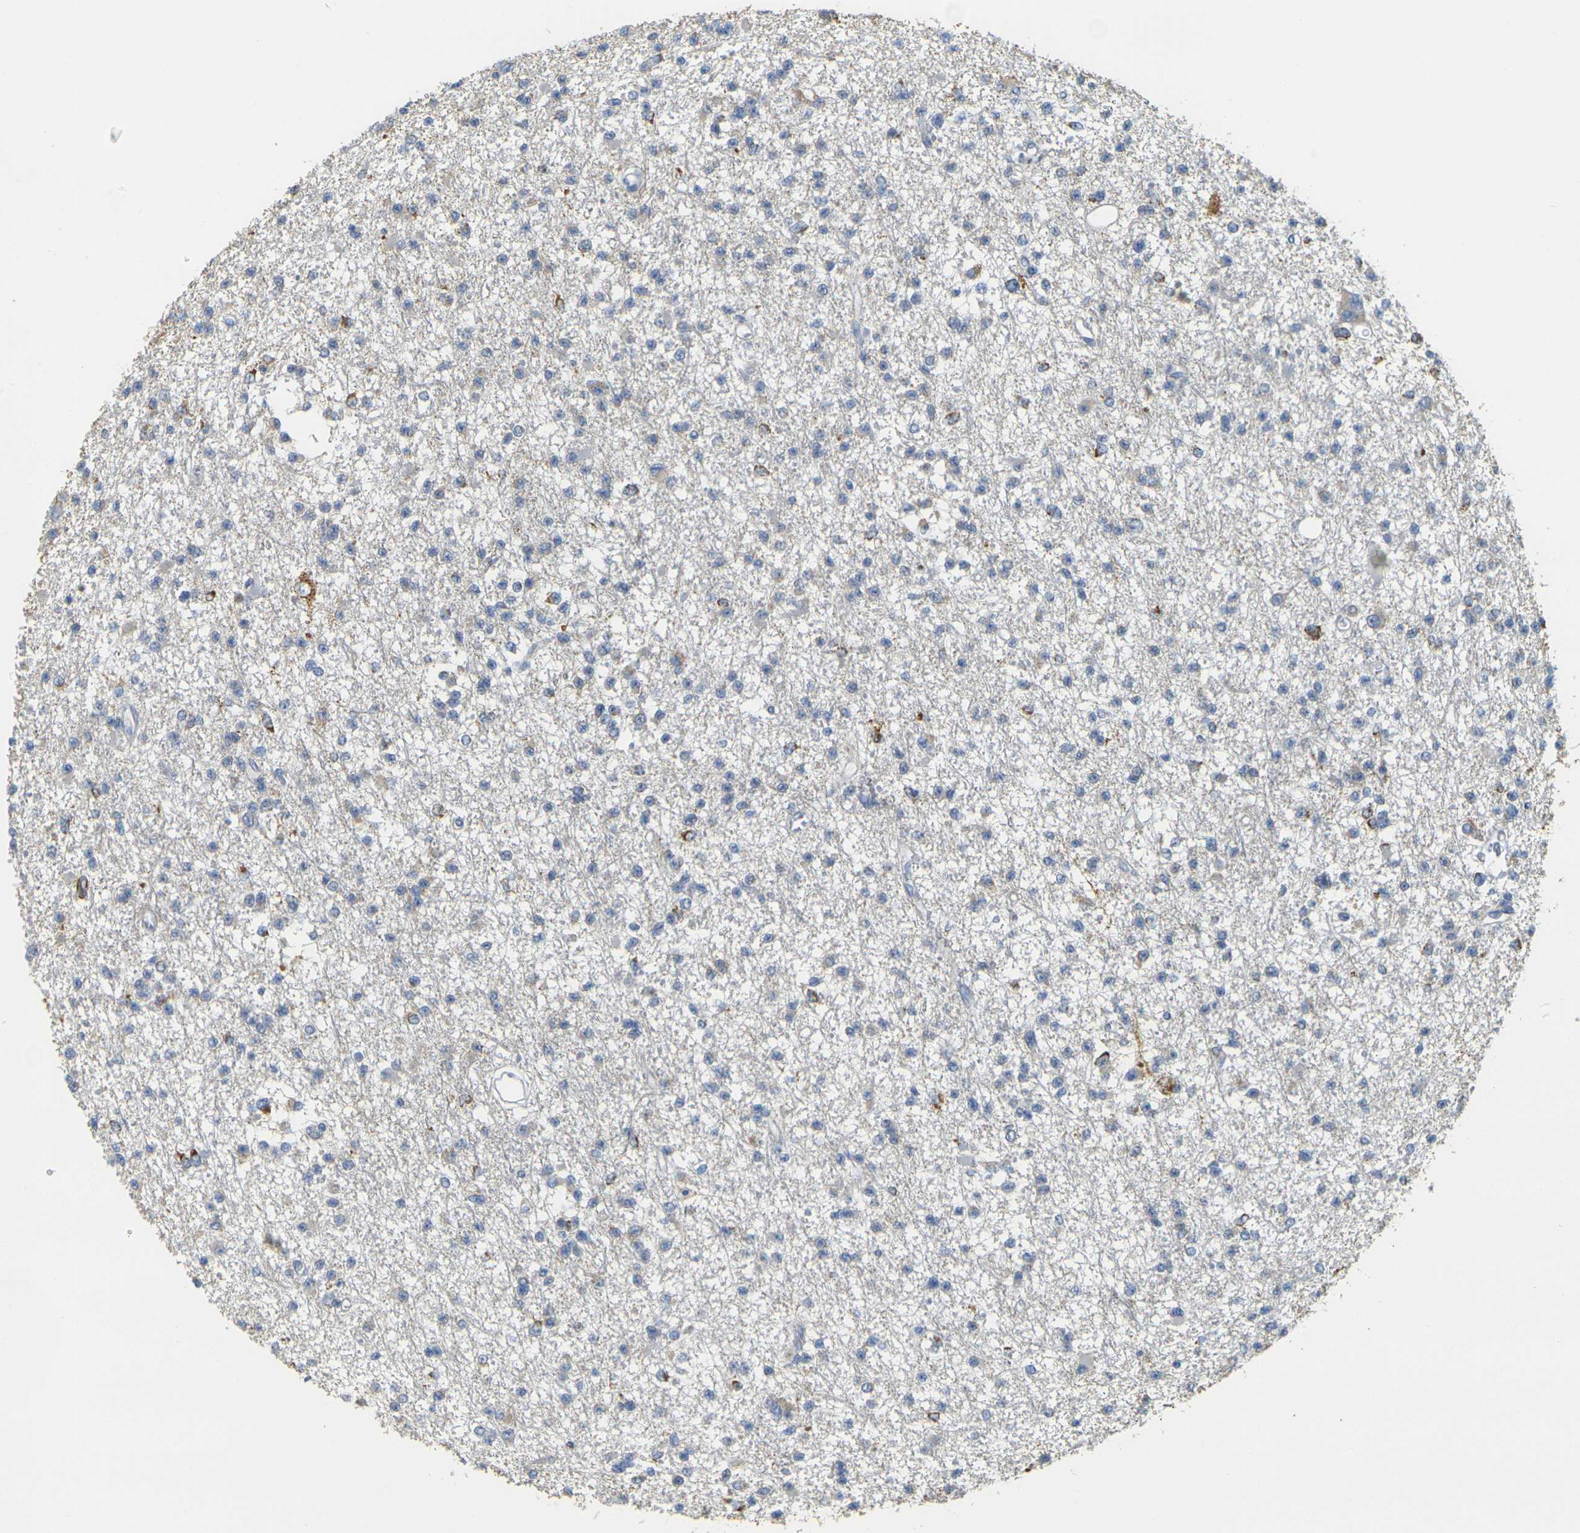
{"staining": {"intensity": "weak", "quantity": "<25%", "location": "cytoplasmic/membranous"}, "tissue": "glioma", "cell_type": "Tumor cells", "image_type": "cancer", "snomed": [{"axis": "morphology", "description": "Glioma, malignant, Low grade"}, {"axis": "topography", "description": "Brain"}], "caption": "Tumor cells are negative for protein expression in human malignant glioma (low-grade).", "gene": "GDAP1", "patient": {"sex": "female", "age": 22}}